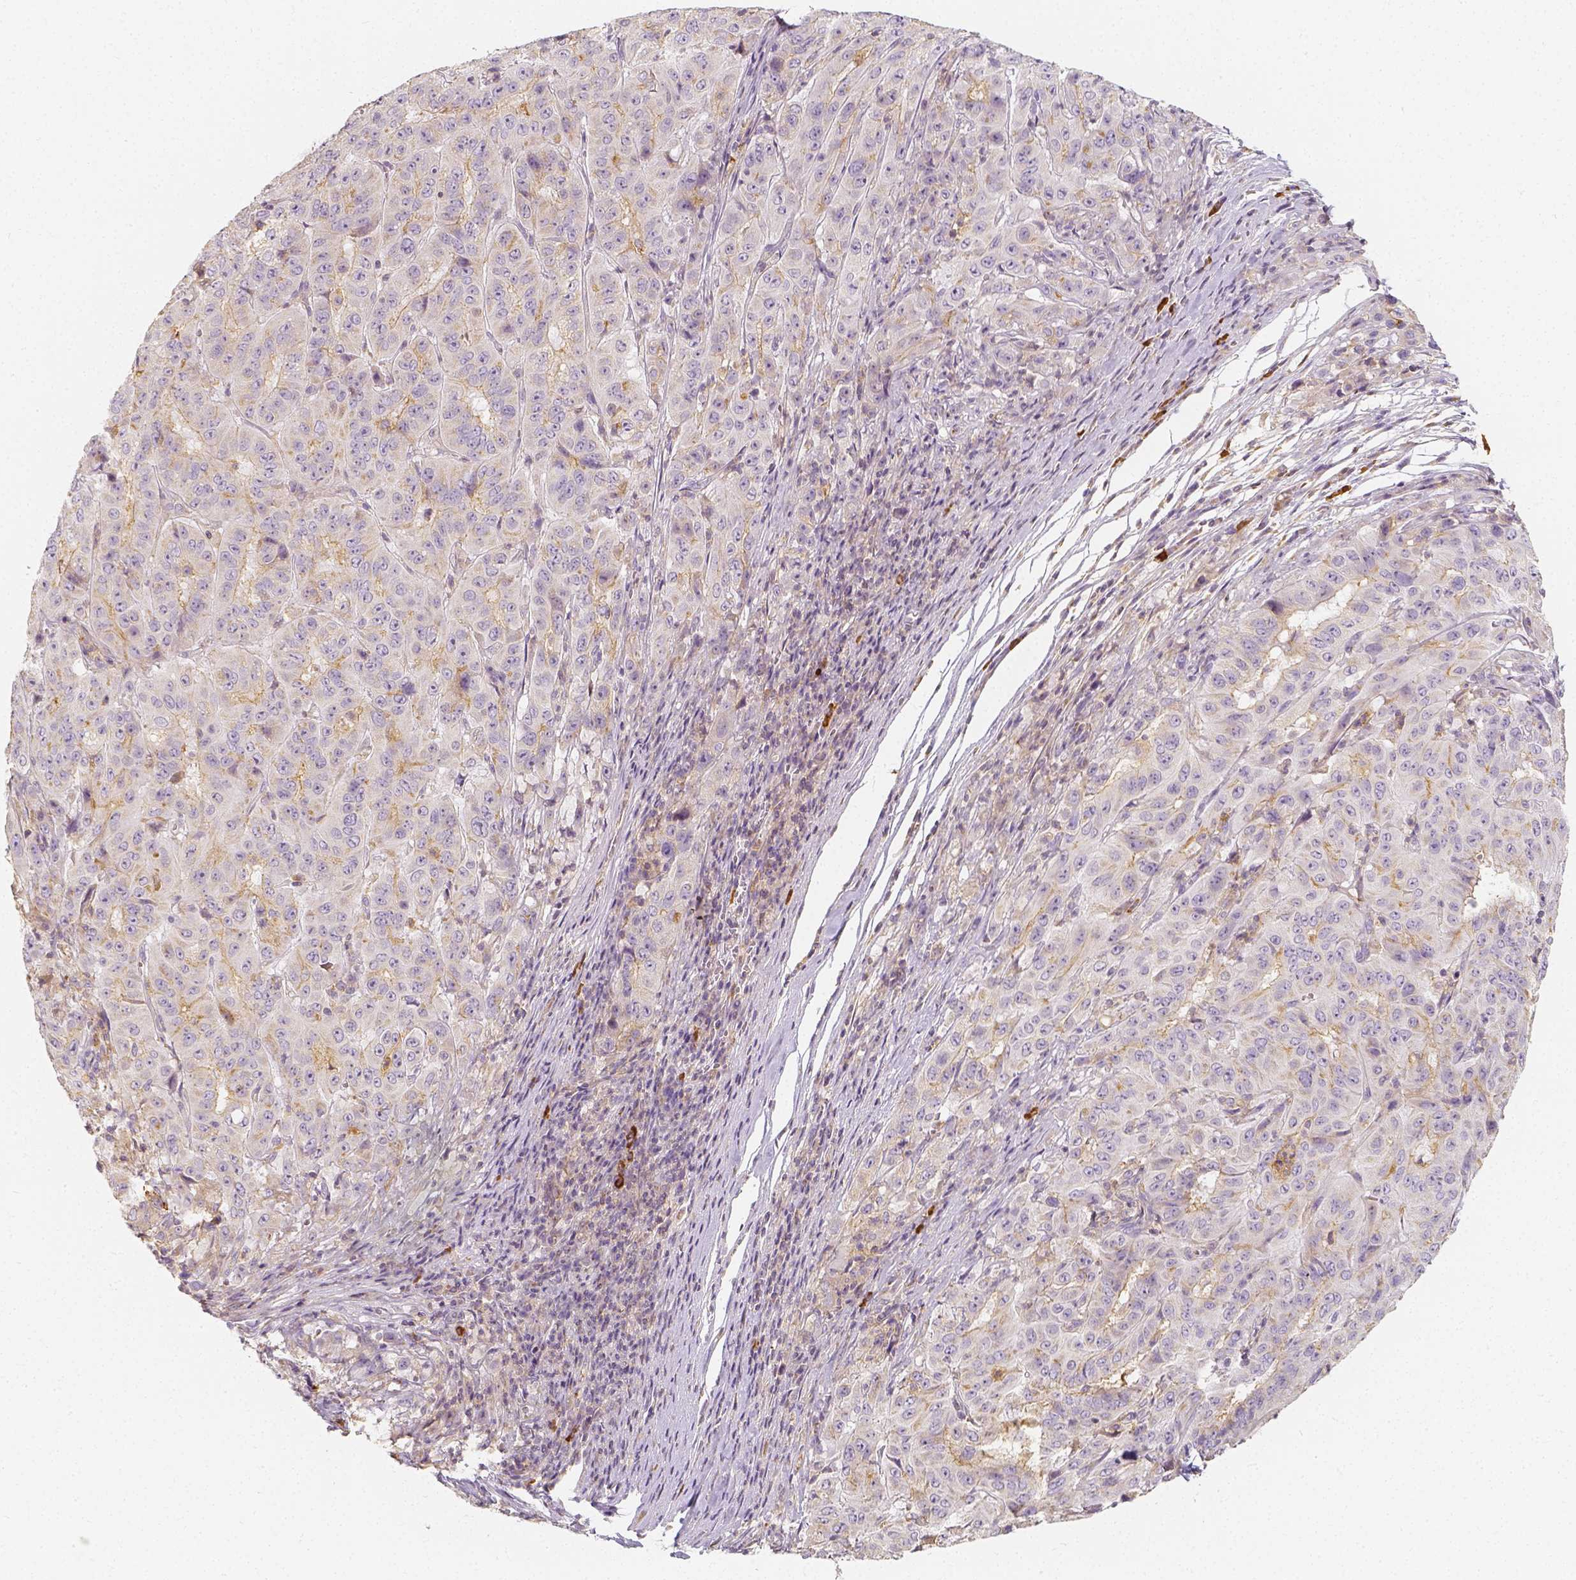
{"staining": {"intensity": "moderate", "quantity": "<25%", "location": "cytoplasmic/membranous"}, "tissue": "pancreatic cancer", "cell_type": "Tumor cells", "image_type": "cancer", "snomed": [{"axis": "morphology", "description": "Adenocarcinoma, NOS"}, {"axis": "topography", "description": "Pancreas"}], "caption": "Adenocarcinoma (pancreatic) was stained to show a protein in brown. There is low levels of moderate cytoplasmic/membranous positivity in approximately <25% of tumor cells. (DAB IHC, brown staining for protein, blue staining for nuclei).", "gene": "PTPRJ", "patient": {"sex": "male", "age": 63}}